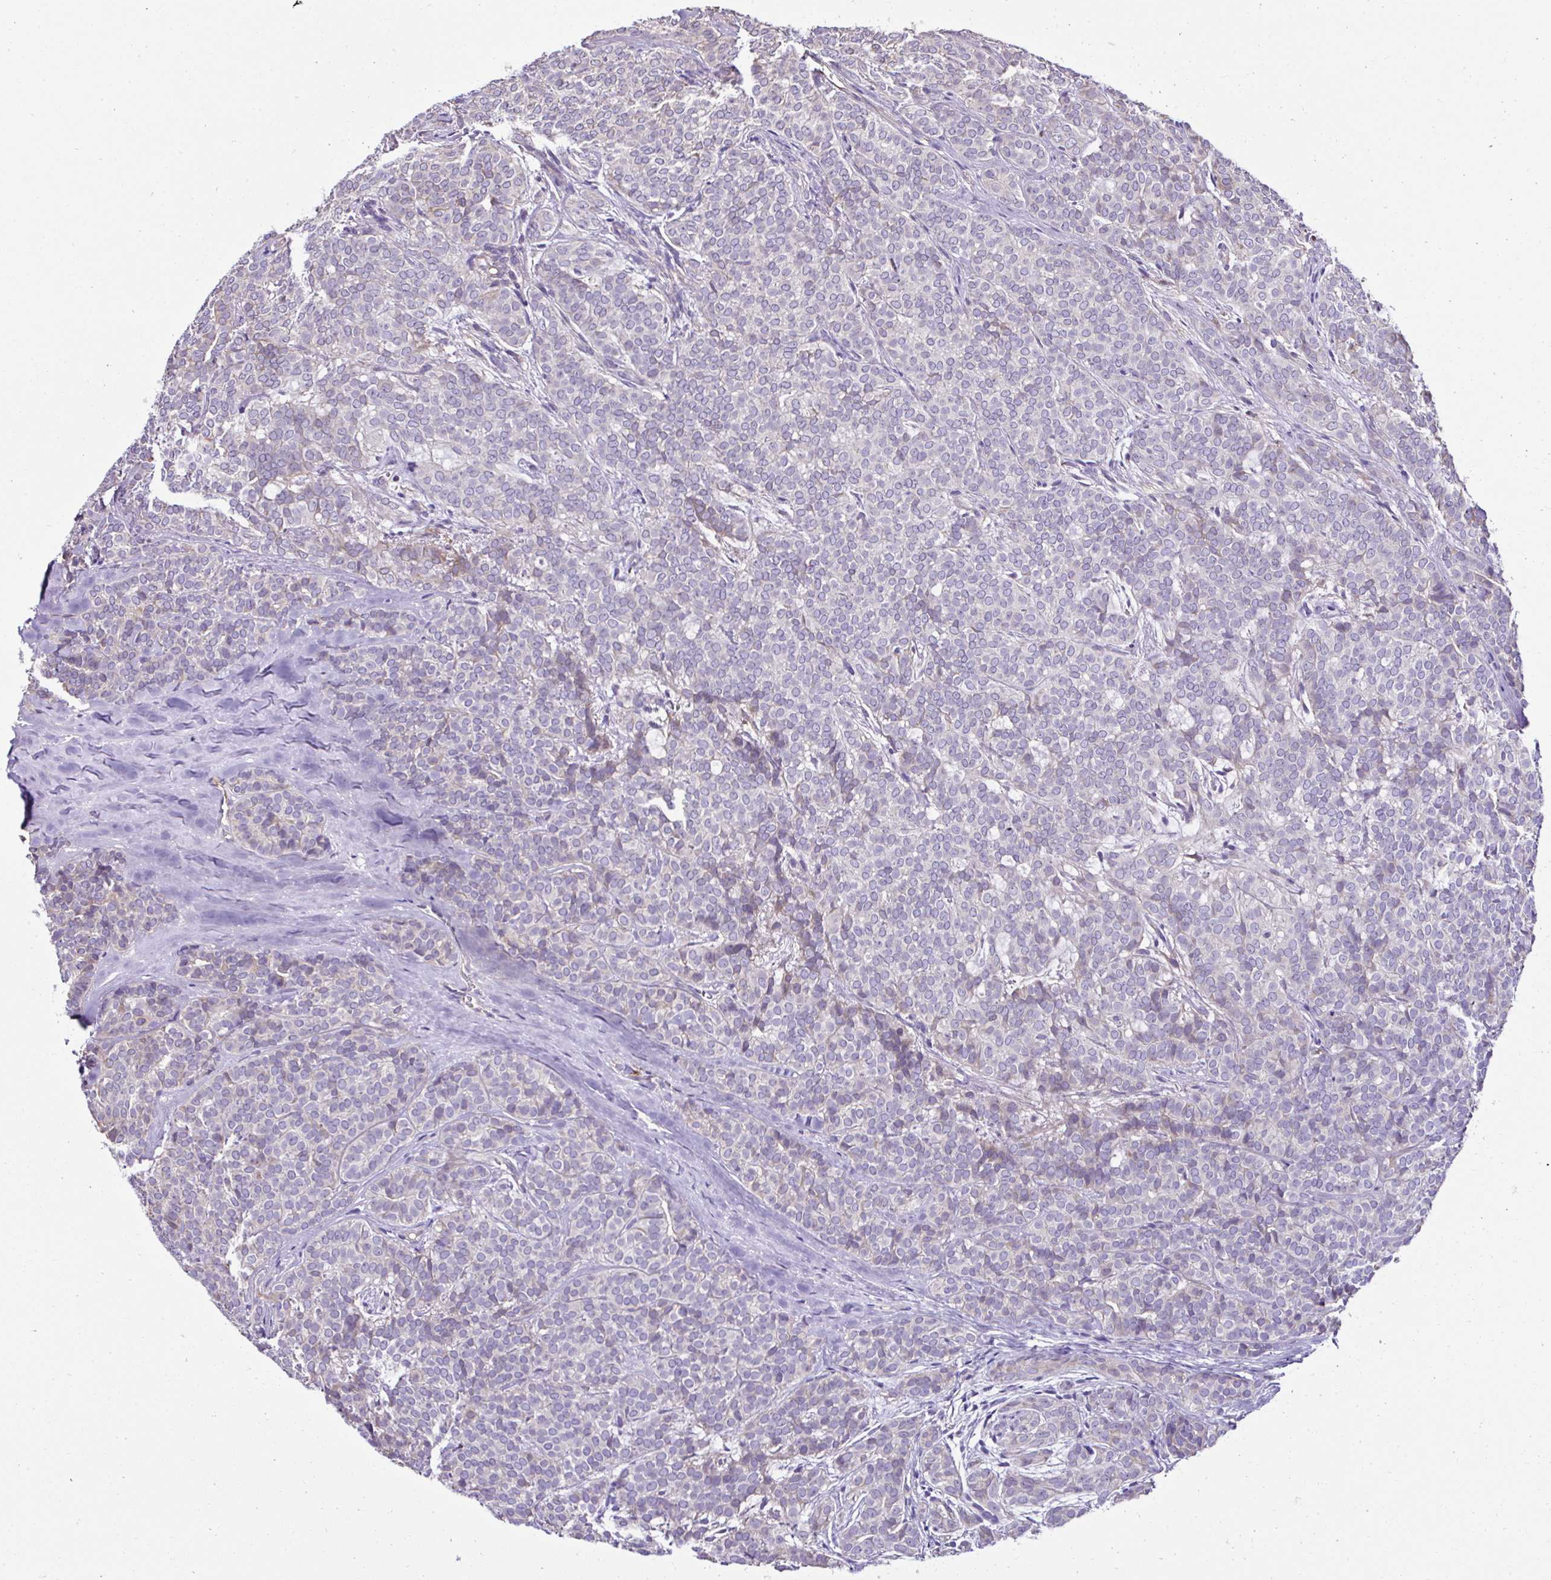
{"staining": {"intensity": "negative", "quantity": "none", "location": "none"}, "tissue": "head and neck cancer", "cell_type": "Tumor cells", "image_type": "cancer", "snomed": [{"axis": "morphology", "description": "Normal tissue, NOS"}, {"axis": "morphology", "description": "Adenocarcinoma, NOS"}, {"axis": "topography", "description": "Oral tissue"}, {"axis": "topography", "description": "Head-Neck"}], "caption": "Tumor cells show no significant protein expression in adenocarcinoma (head and neck).", "gene": "CCDC85C", "patient": {"sex": "female", "age": 57}}